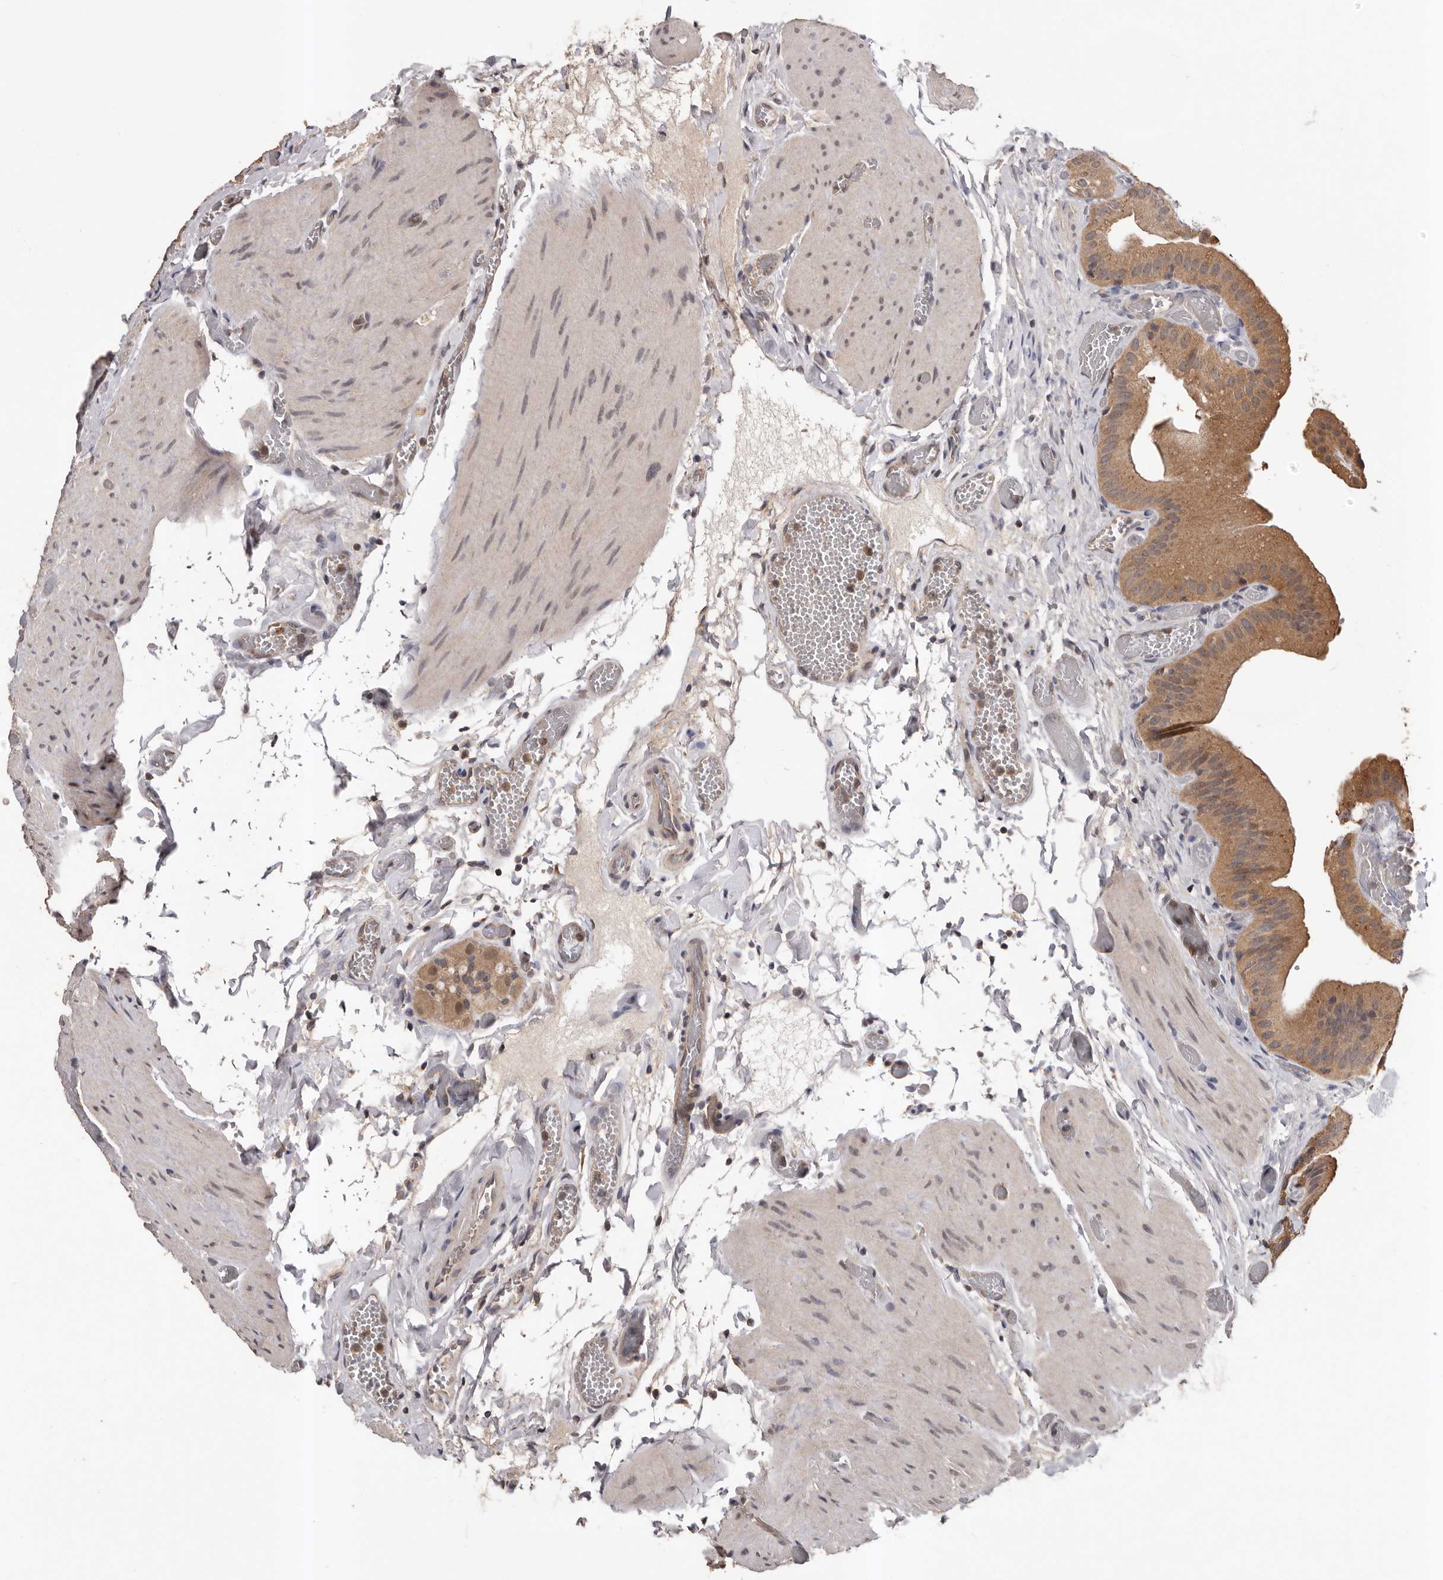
{"staining": {"intensity": "moderate", "quantity": ">75%", "location": "cytoplasmic/membranous"}, "tissue": "gallbladder", "cell_type": "Glandular cells", "image_type": "normal", "snomed": [{"axis": "morphology", "description": "Normal tissue, NOS"}, {"axis": "topography", "description": "Gallbladder"}], "caption": "Protein staining reveals moderate cytoplasmic/membranous expression in about >75% of glandular cells in unremarkable gallbladder.", "gene": "VPS37A", "patient": {"sex": "female", "age": 64}}